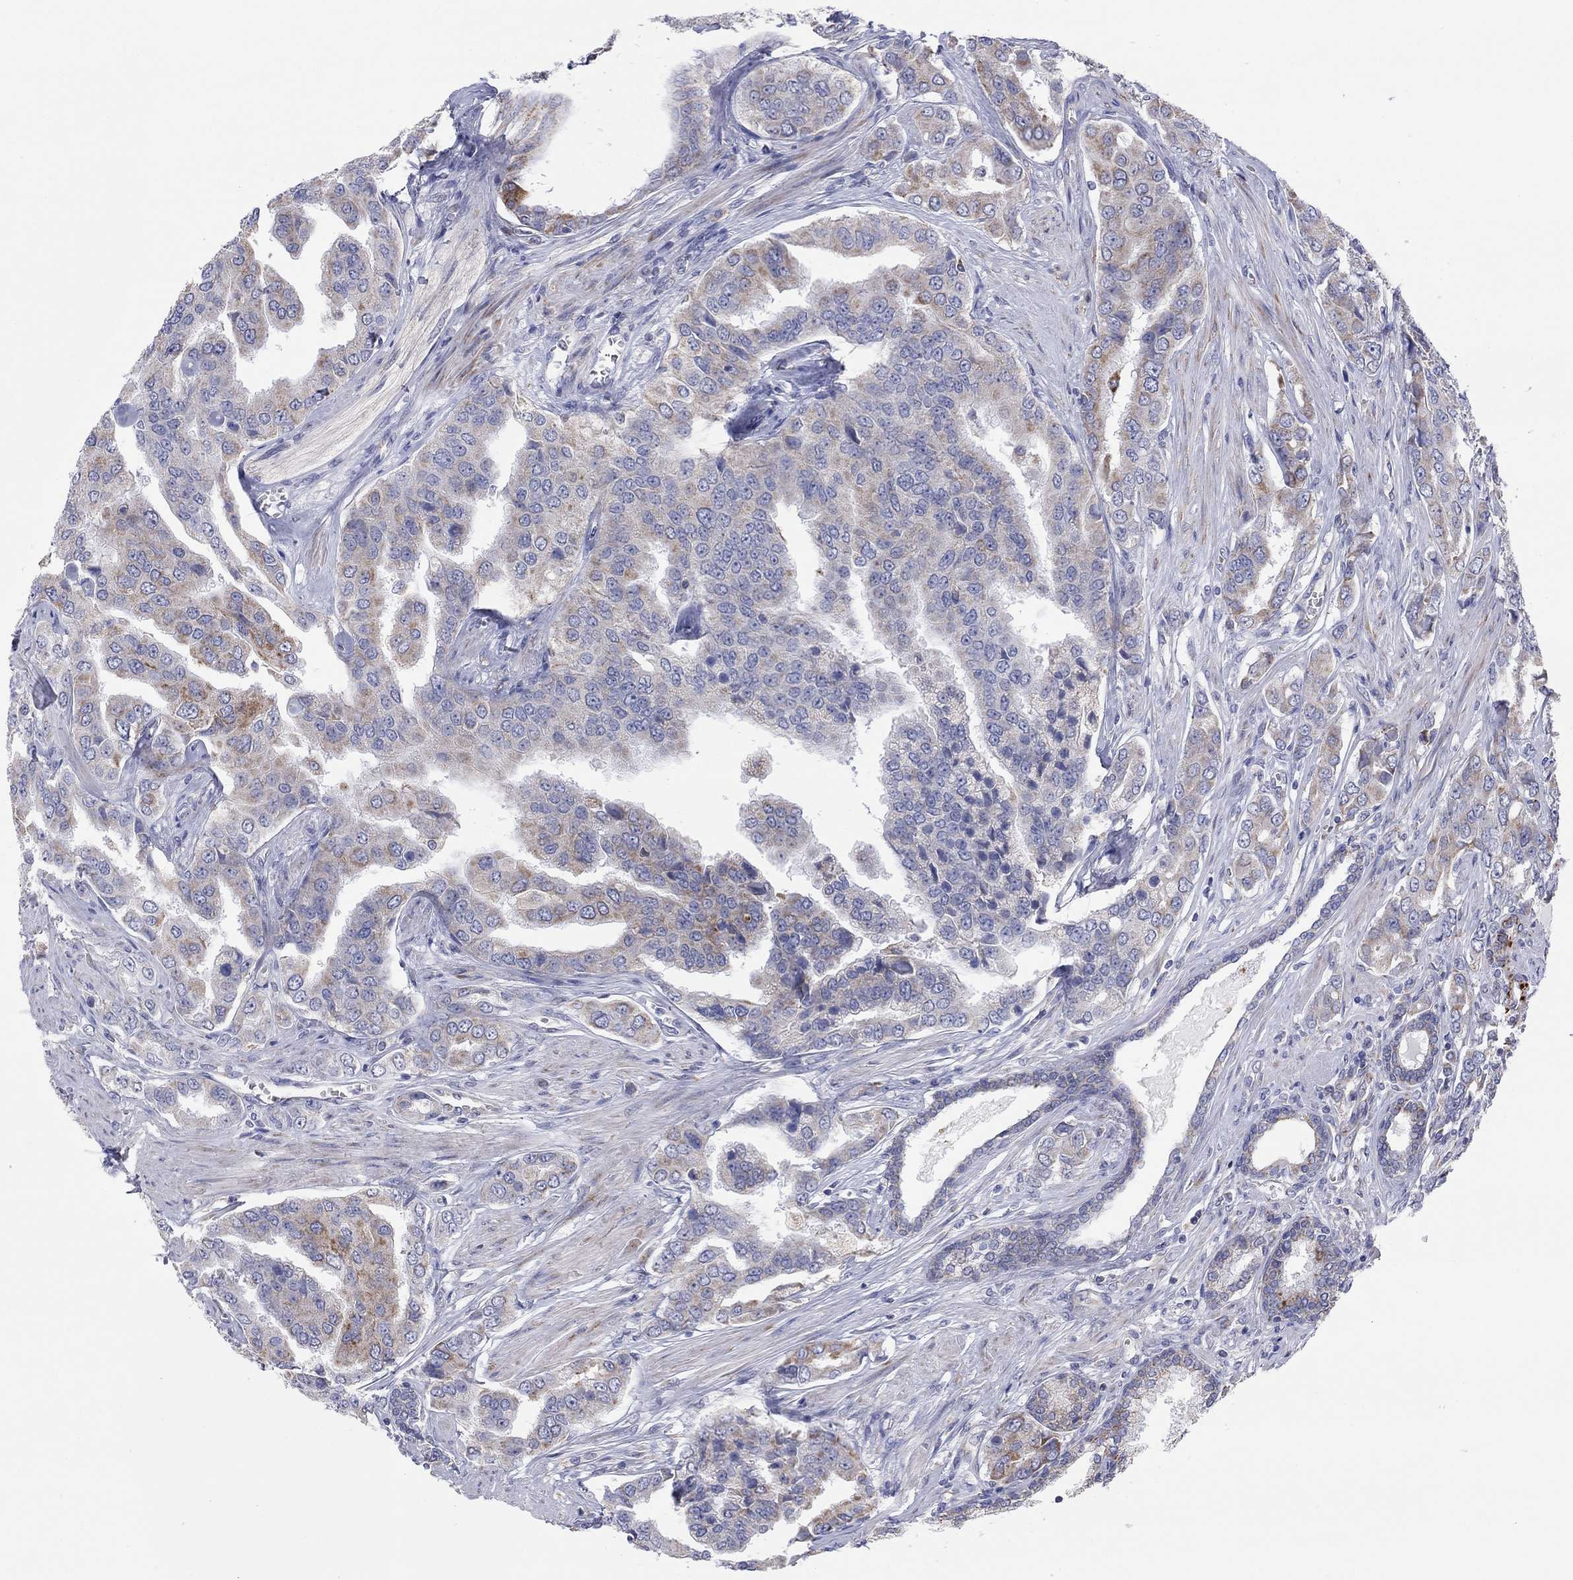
{"staining": {"intensity": "moderate", "quantity": "<25%", "location": "cytoplasmic/membranous"}, "tissue": "prostate cancer", "cell_type": "Tumor cells", "image_type": "cancer", "snomed": [{"axis": "morphology", "description": "Adenocarcinoma, NOS"}, {"axis": "topography", "description": "Prostate and seminal vesicle, NOS"}, {"axis": "topography", "description": "Prostate"}], "caption": "Approximately <25% of tumor cells in human prostate adenocarcinoma reveal moderate cytoplasmic/membranous protein expression as visualized by brown immunohistochemical staining.", "gene": "MGST3", "patient": {"sex": "male", "age": 69}}